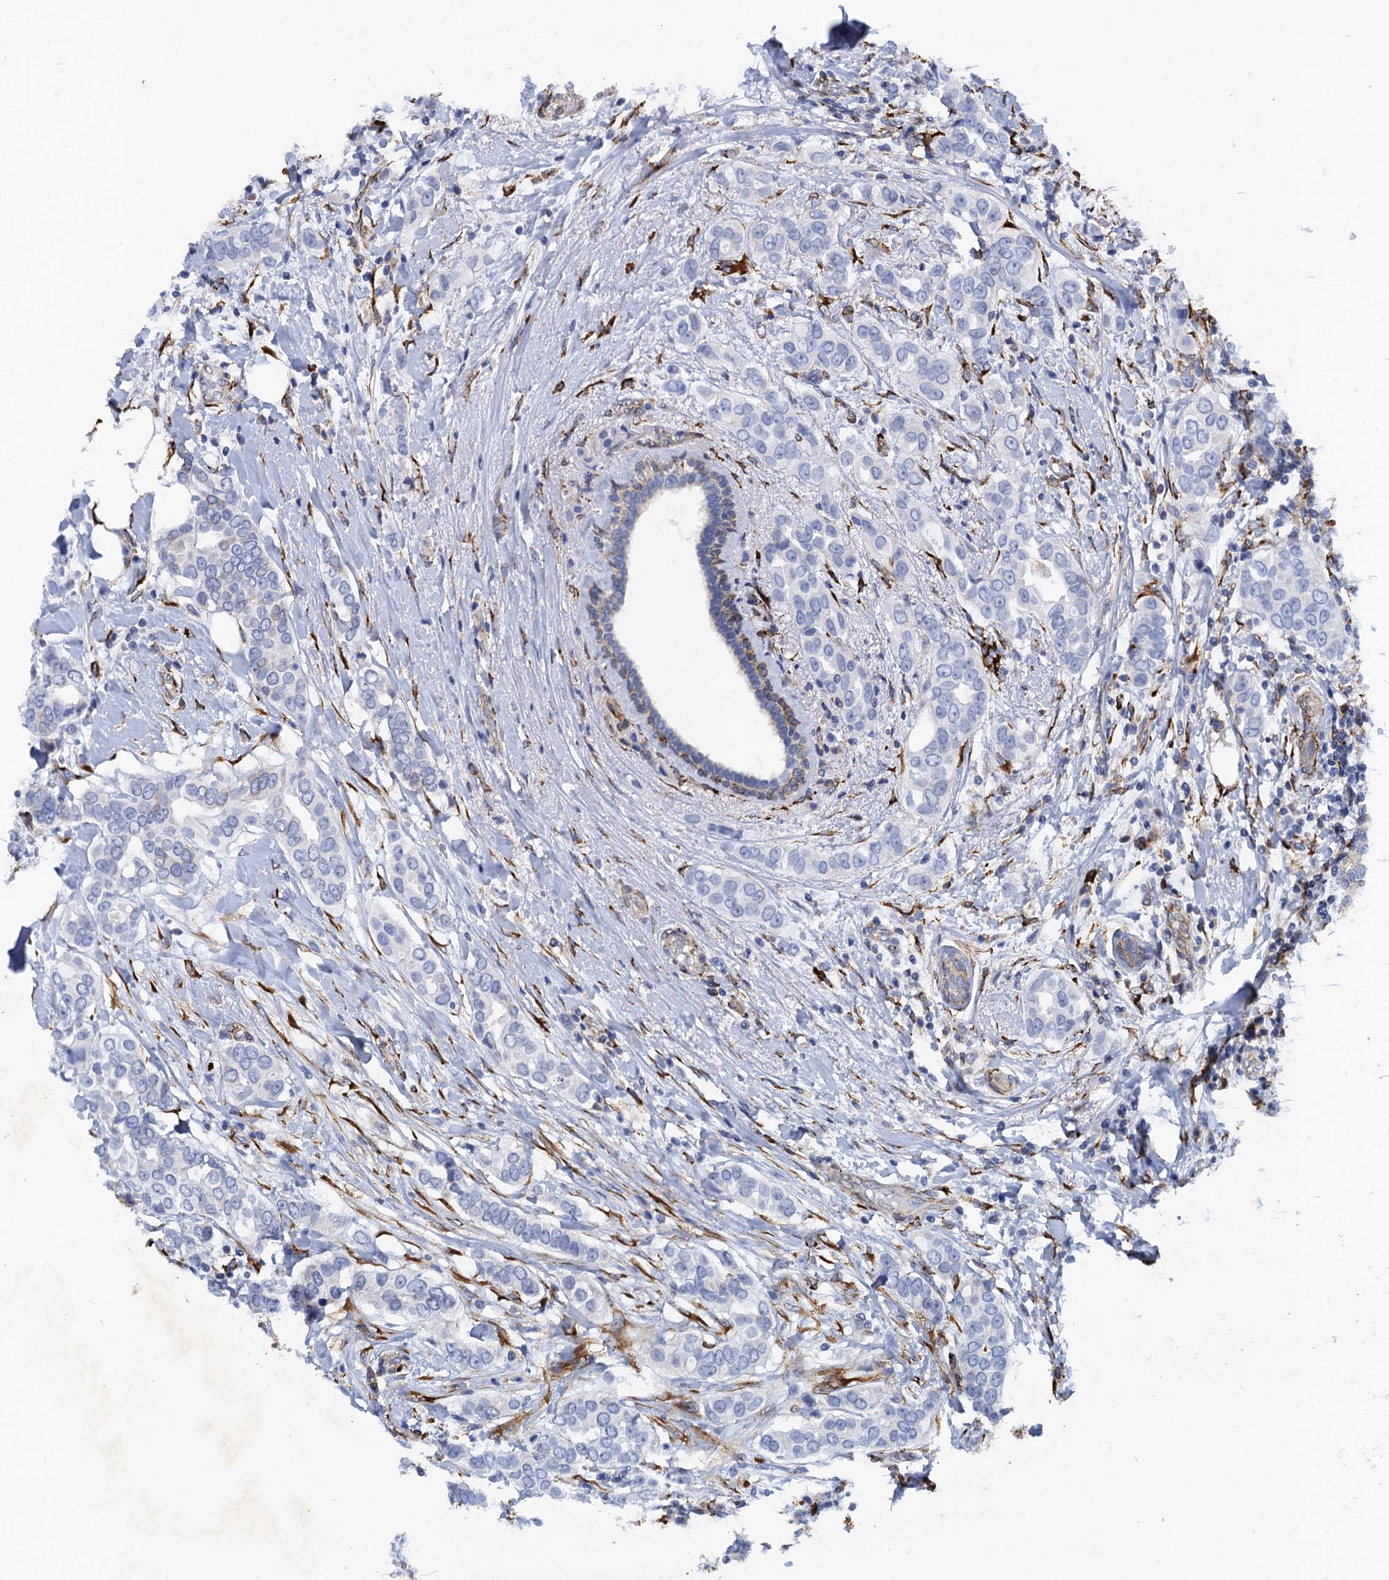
{"staining": {"intensity": "negative", "quantity": "none", "location": "none"}, "tissue": "breast cancer", "cell_type": "Tumor cells", "image_type": "cancer", "snomed": [{"axis": "morphology", "description": "Lobular carcinoma"}, {"axis": "topography", "description": "Breast"}], "caption": "An IHC micrograph of breast cancer is shown. There is no staining in tumor cells of breast cancer. The staining was performed using DAB (3,3'-diaminobenzidine) to visualize the protein expression in brown, while the nuclei were stained in blue with hematoxylin (Magnification: 20x).", "gene": "POGLUT3", "patient": {"sex": "female", "age": 51}}